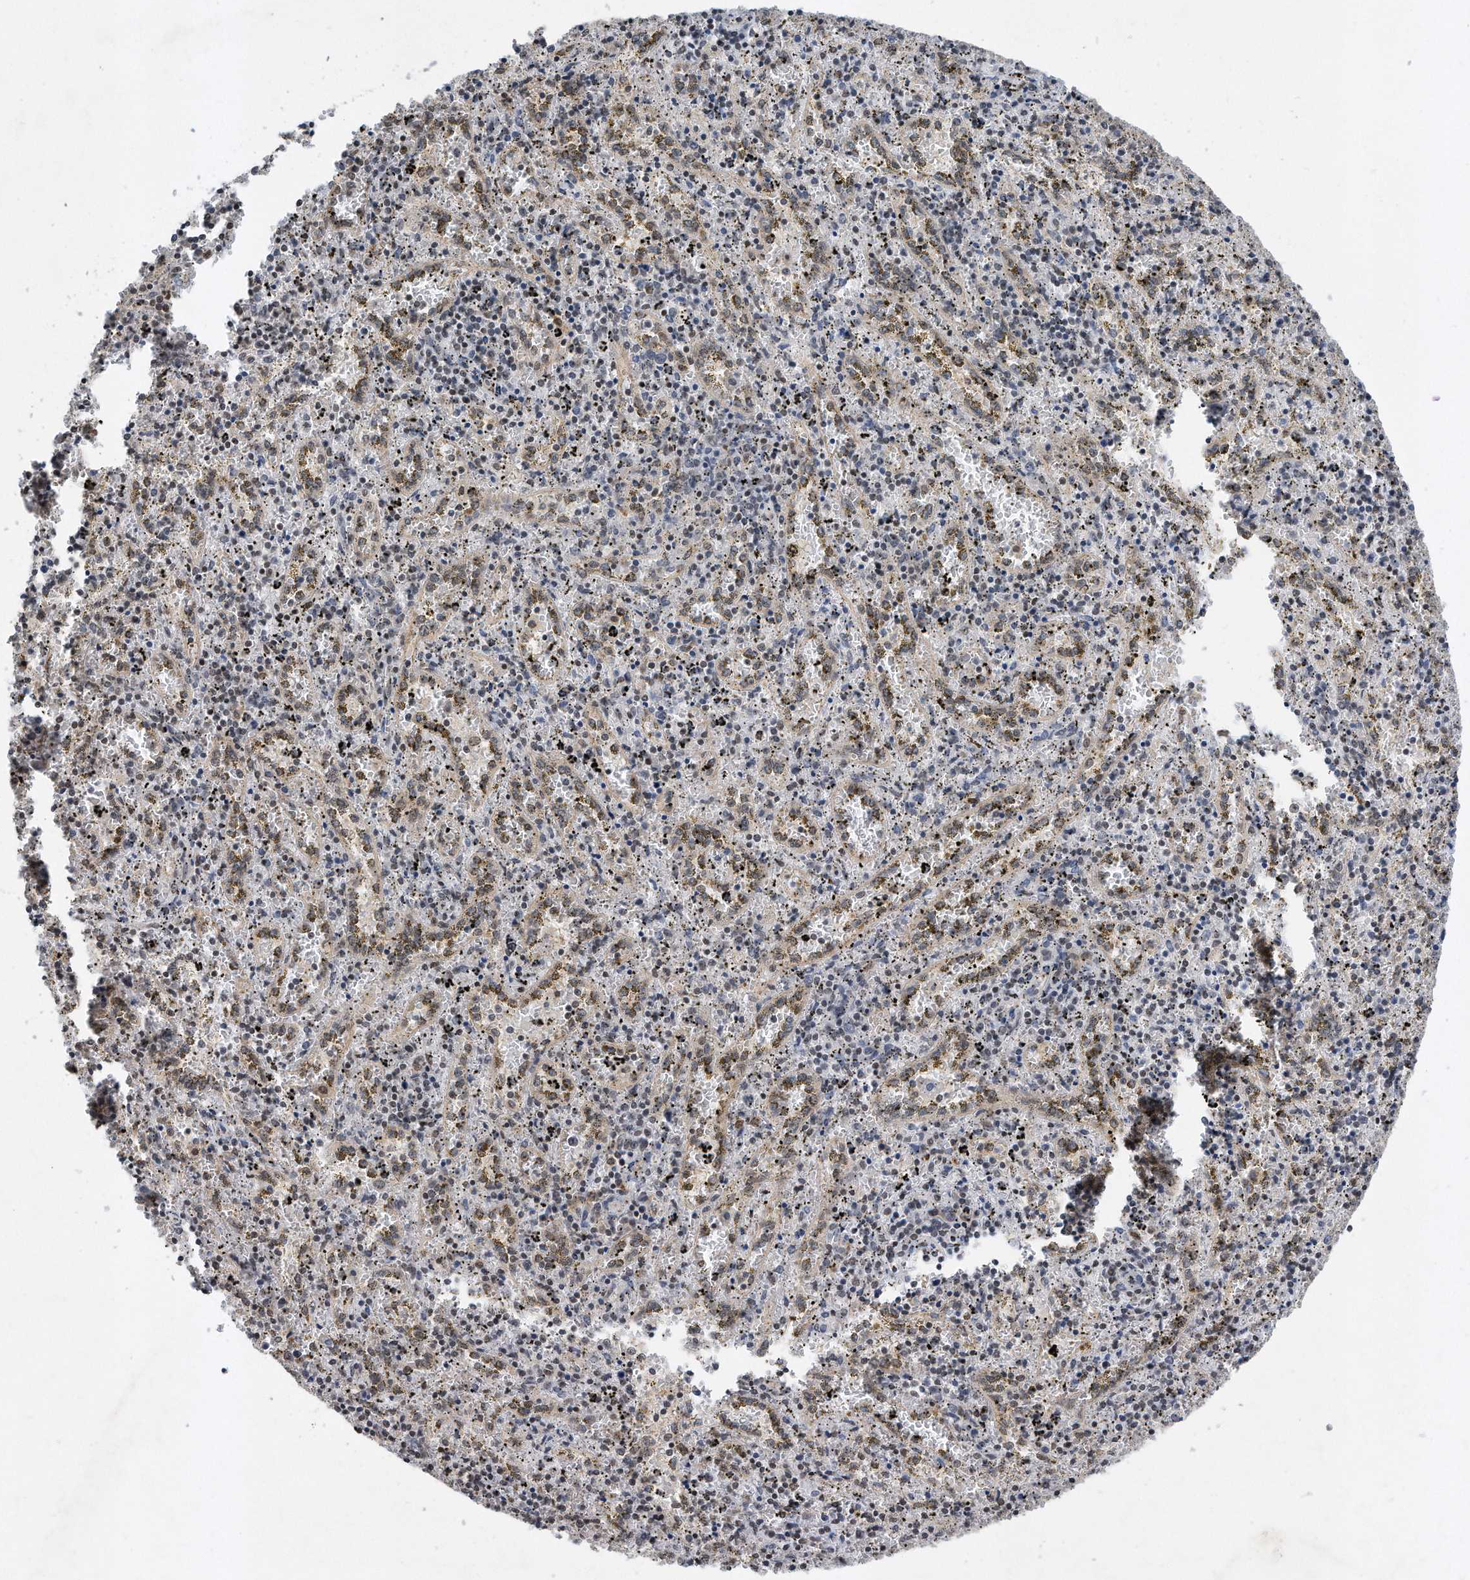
{"staining": {"intensity": "negative", "quantity": "none", "location": "none"}, "tissue": "spleen", "cell_type": "Cells in red pulp", "image_type": "normal", "snomed": [{"axis": "morphology", "description": "Normal tissue, NOS"}, {"axis": "topography", "description": "Spleen"}], "caption": "This histopathology image is of unremarkable spleen stained with IHC to label a protein in brown with the nuclei are counter-stained blue. There is no positivity in cells in red pulp. (DAB immunohistochemistry (IHC), high magnification).", "gene": "TP53INP1", "patient": {"sex": "male", "age": 11}}